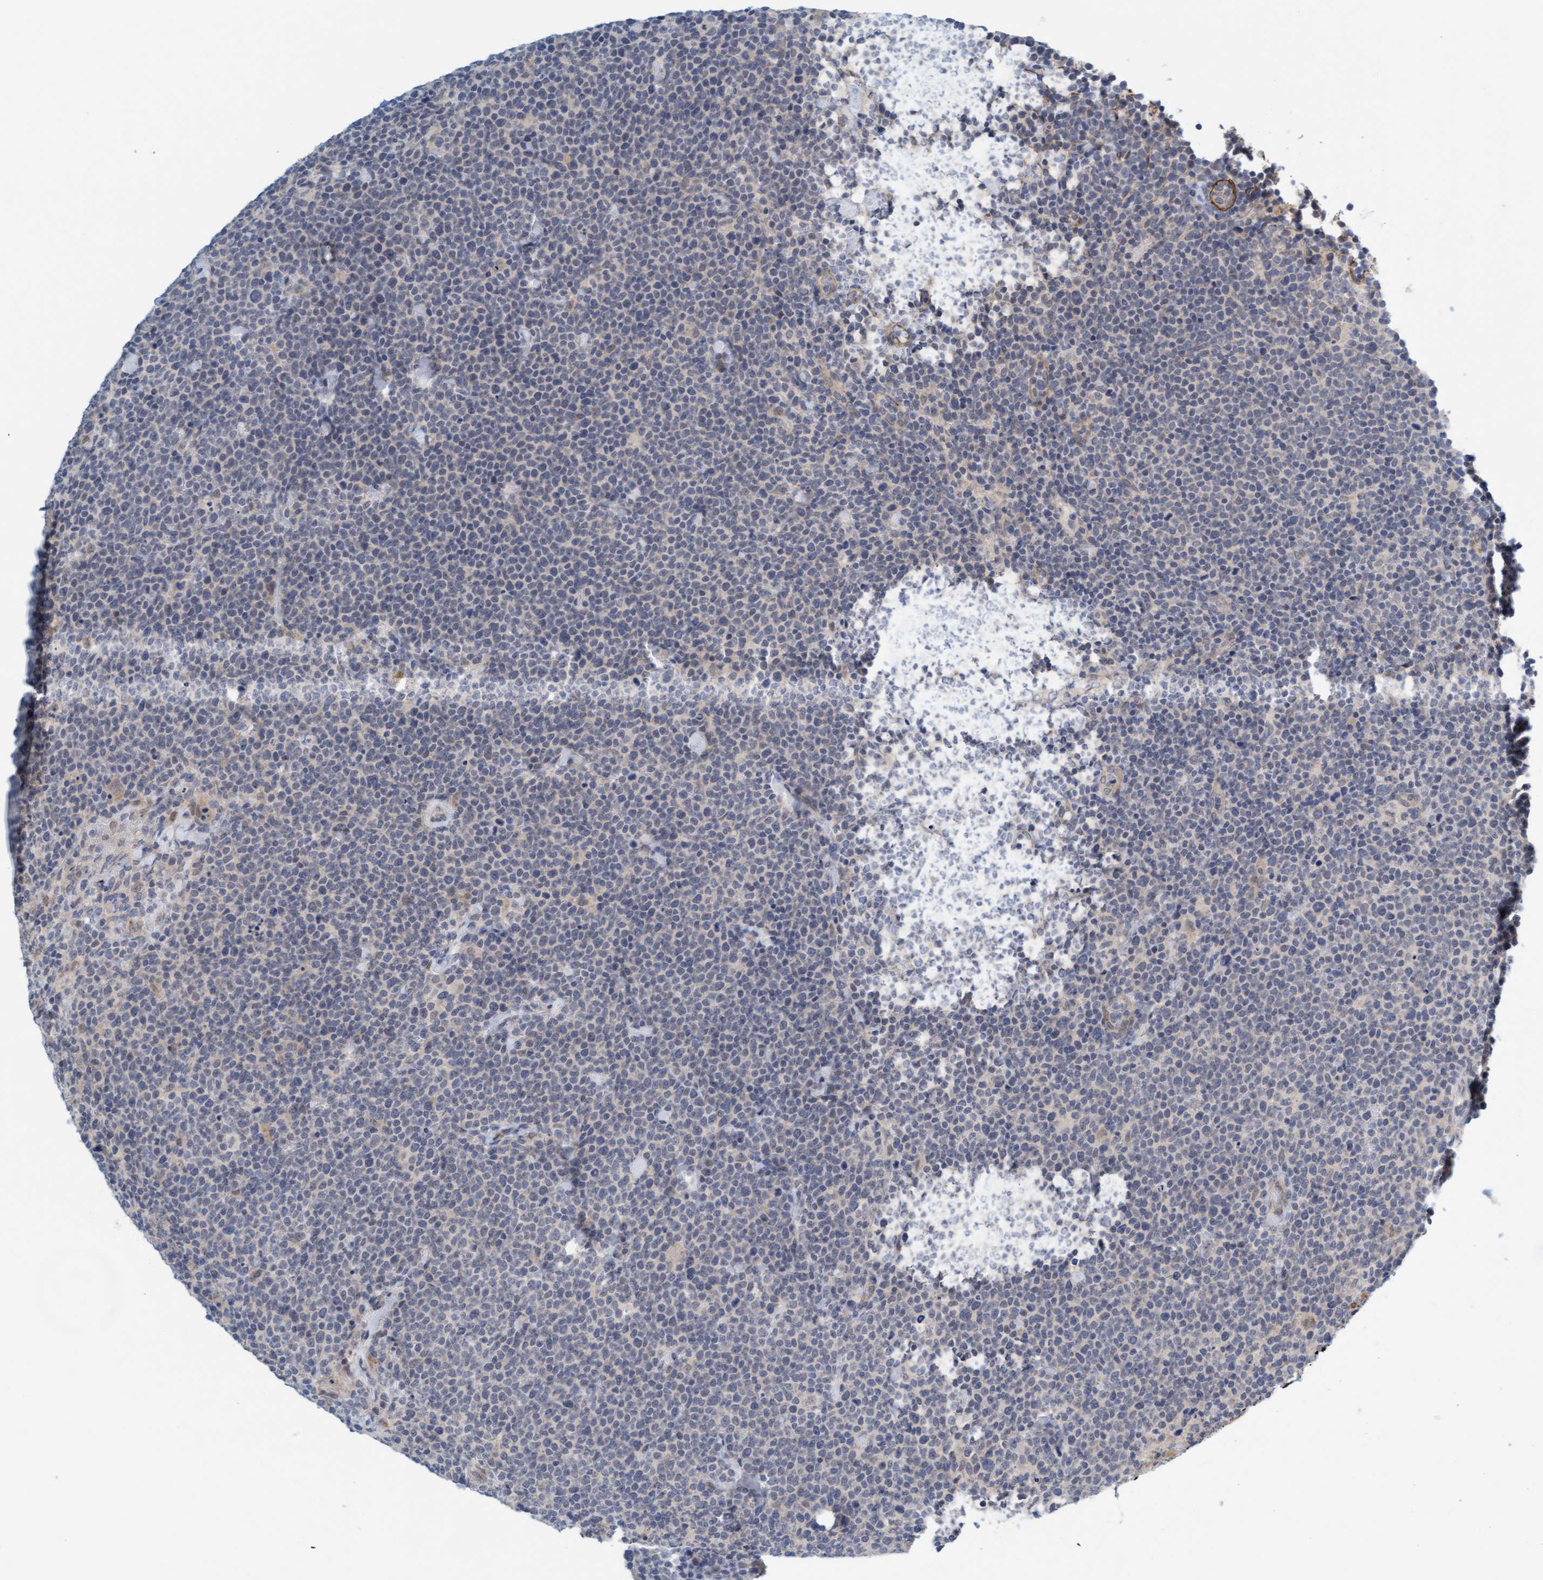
{"staining": {"intensity": "negative", "quantity": "none", "location": "none"}, "tissue": "lymphoma", "cell_type": "Tumor cells", "image_type": "cancer", "snomed": [{"axis": "morphology", "description": "Malignant lymphoma, non-Hodgkin's type, High grade"}, {"axis": "topography", "description": "Lymph node"}], "caption": "Histopathology image shows no significant protein staining in tumor cells of high-grade malignant lymphoma, non-Hodgkin's type.", "gene": "TSTD2", "patient": {"sex": "male", "age": 61}}